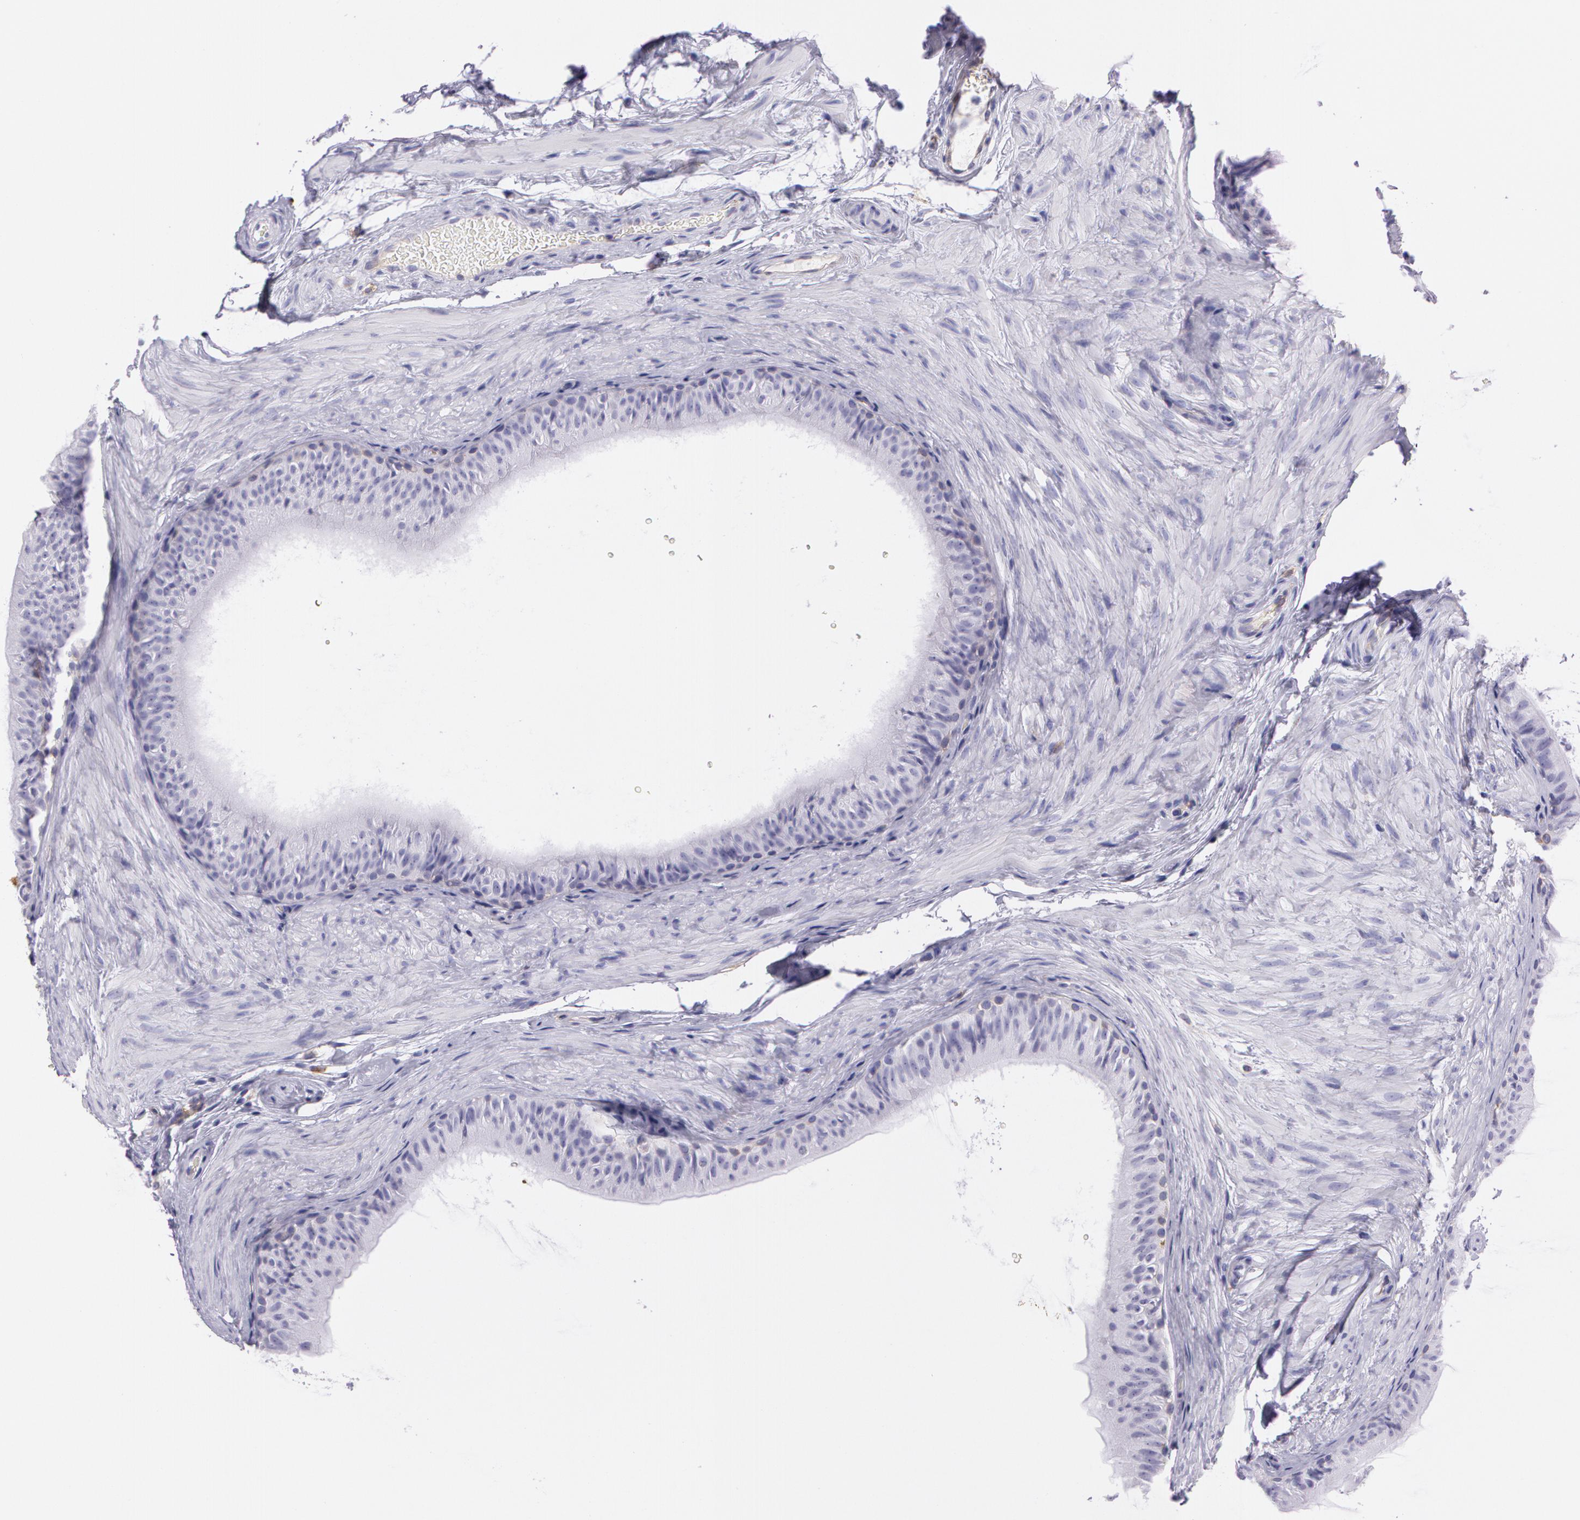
{"staining": {"intensity": "weak", "quantity": "<25%", "location": "cytoplasmic/membranous"}, "tissue": "epididymis", "cell_type": "Glandular cells", "image_type": "normal", "snomed": [{"axis": "morphology", "description": "Normal tissue, NOS"}, {"axis": "topography", "description": "Testis"}, {"axis": "topography", "description": "Epididymis"}], "caption": "Glandular cells are negative for brown protein staining in unremarkable epididymis. The staining was performed using DAB (3,3'-diaminobenzidine) to visualize the protein expression in brown, while the nuclei were stained in blue with hematoxylin (Magnification: 20x).", "gene": "LY75", "patient": {"sex": "male", "age": 36}}